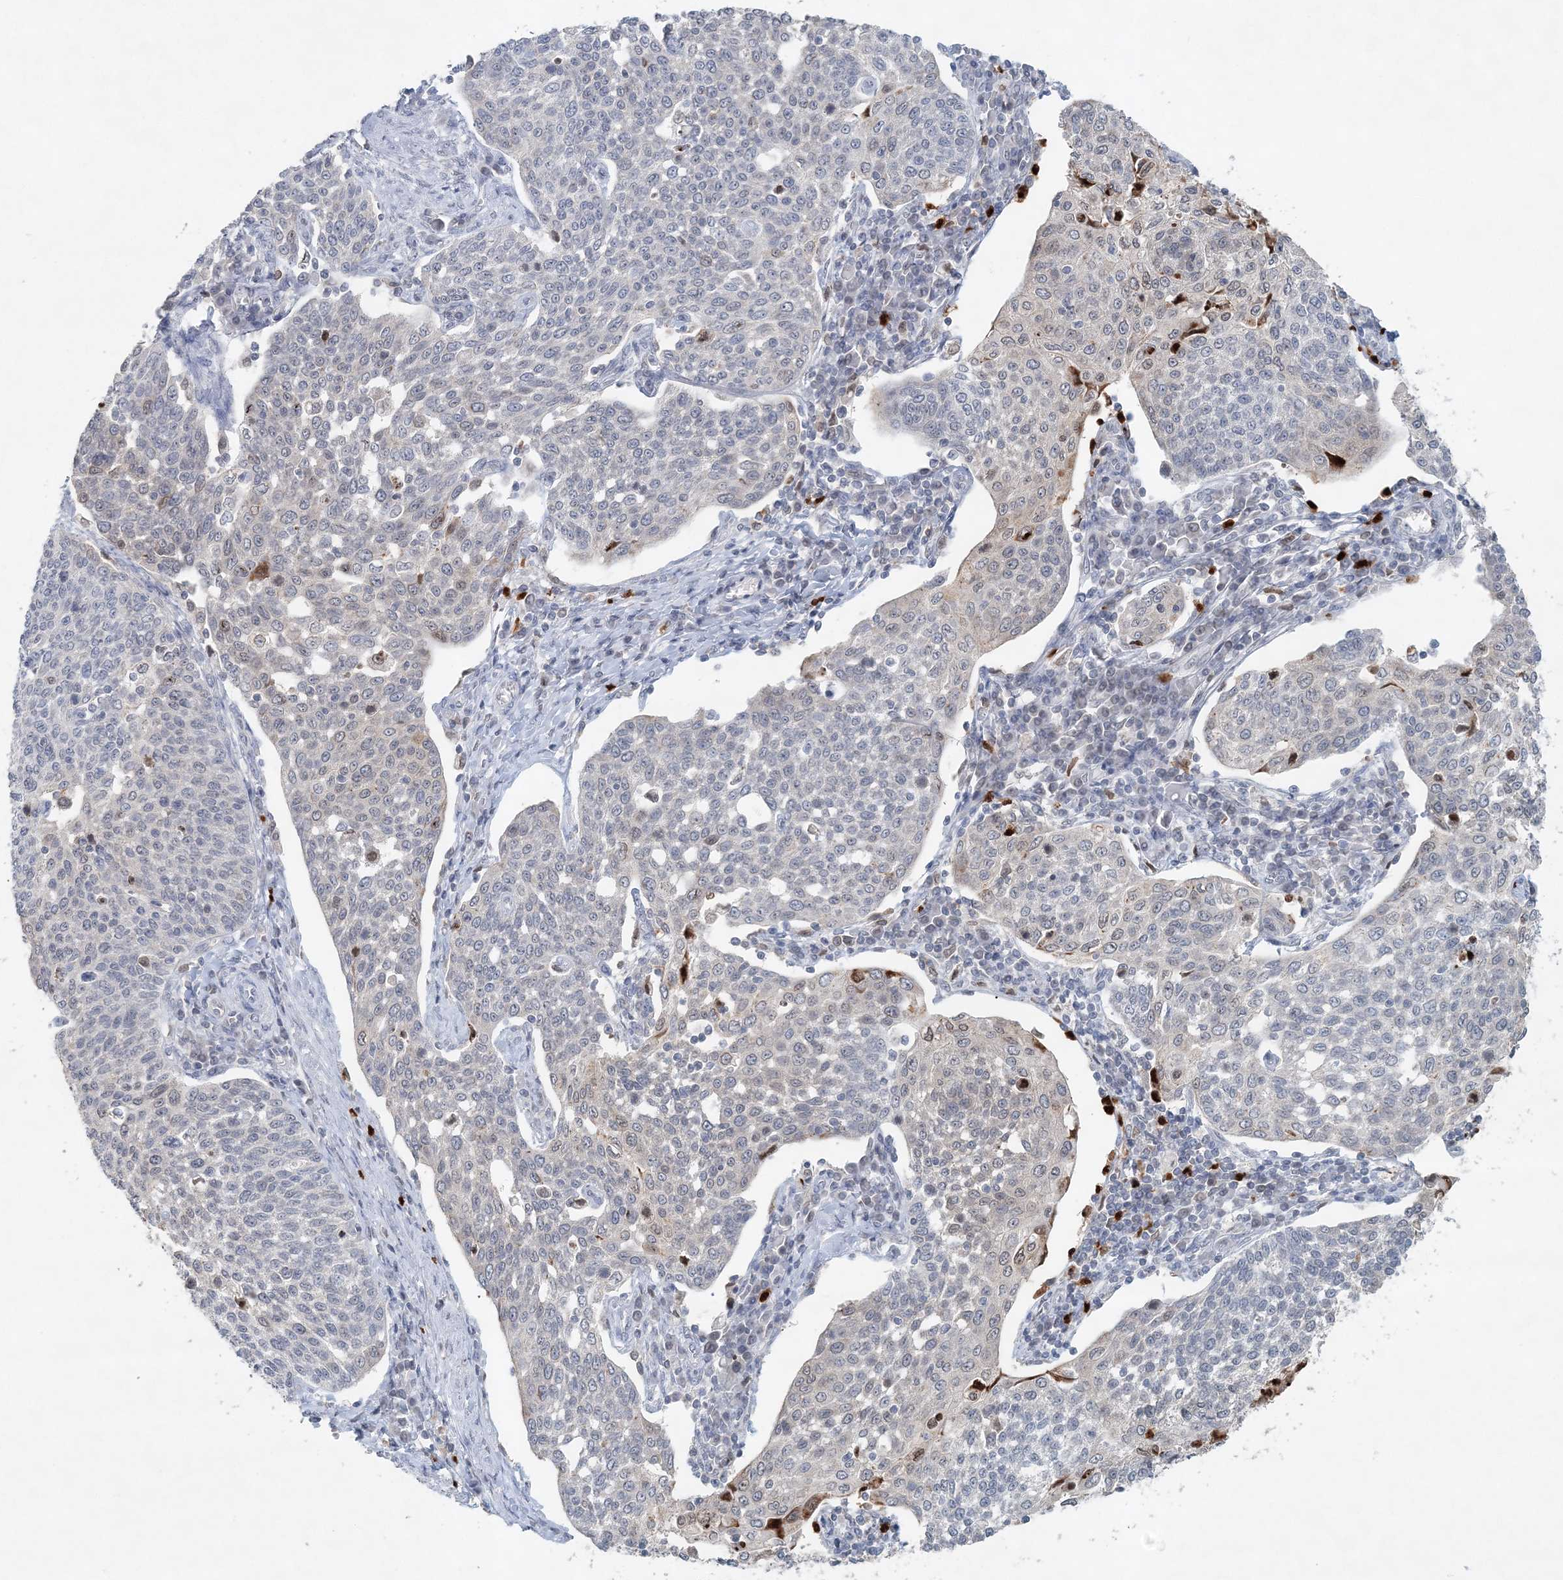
{"staining": {"intensity": "negative", "quantity": "none", "location": "none"}, "tissue": "cervical cancer", "cell_type": "Tumor cells", "image_type": "cancer", "snomed": [{"axis": "morphology", "description": "Squamous cell carcinoma, NOS"}, {"axis": "topography", "description": "Cervix"}], "caption": "High magnification brightfield microscopy of cervical squamous cell carcinoma stained with DAB (brown) and counterstained with hematoxylin (blue): tumor cells show no significant staining.", "gene": "NUP54", "patient": {"sex": "female", "age": 34}}